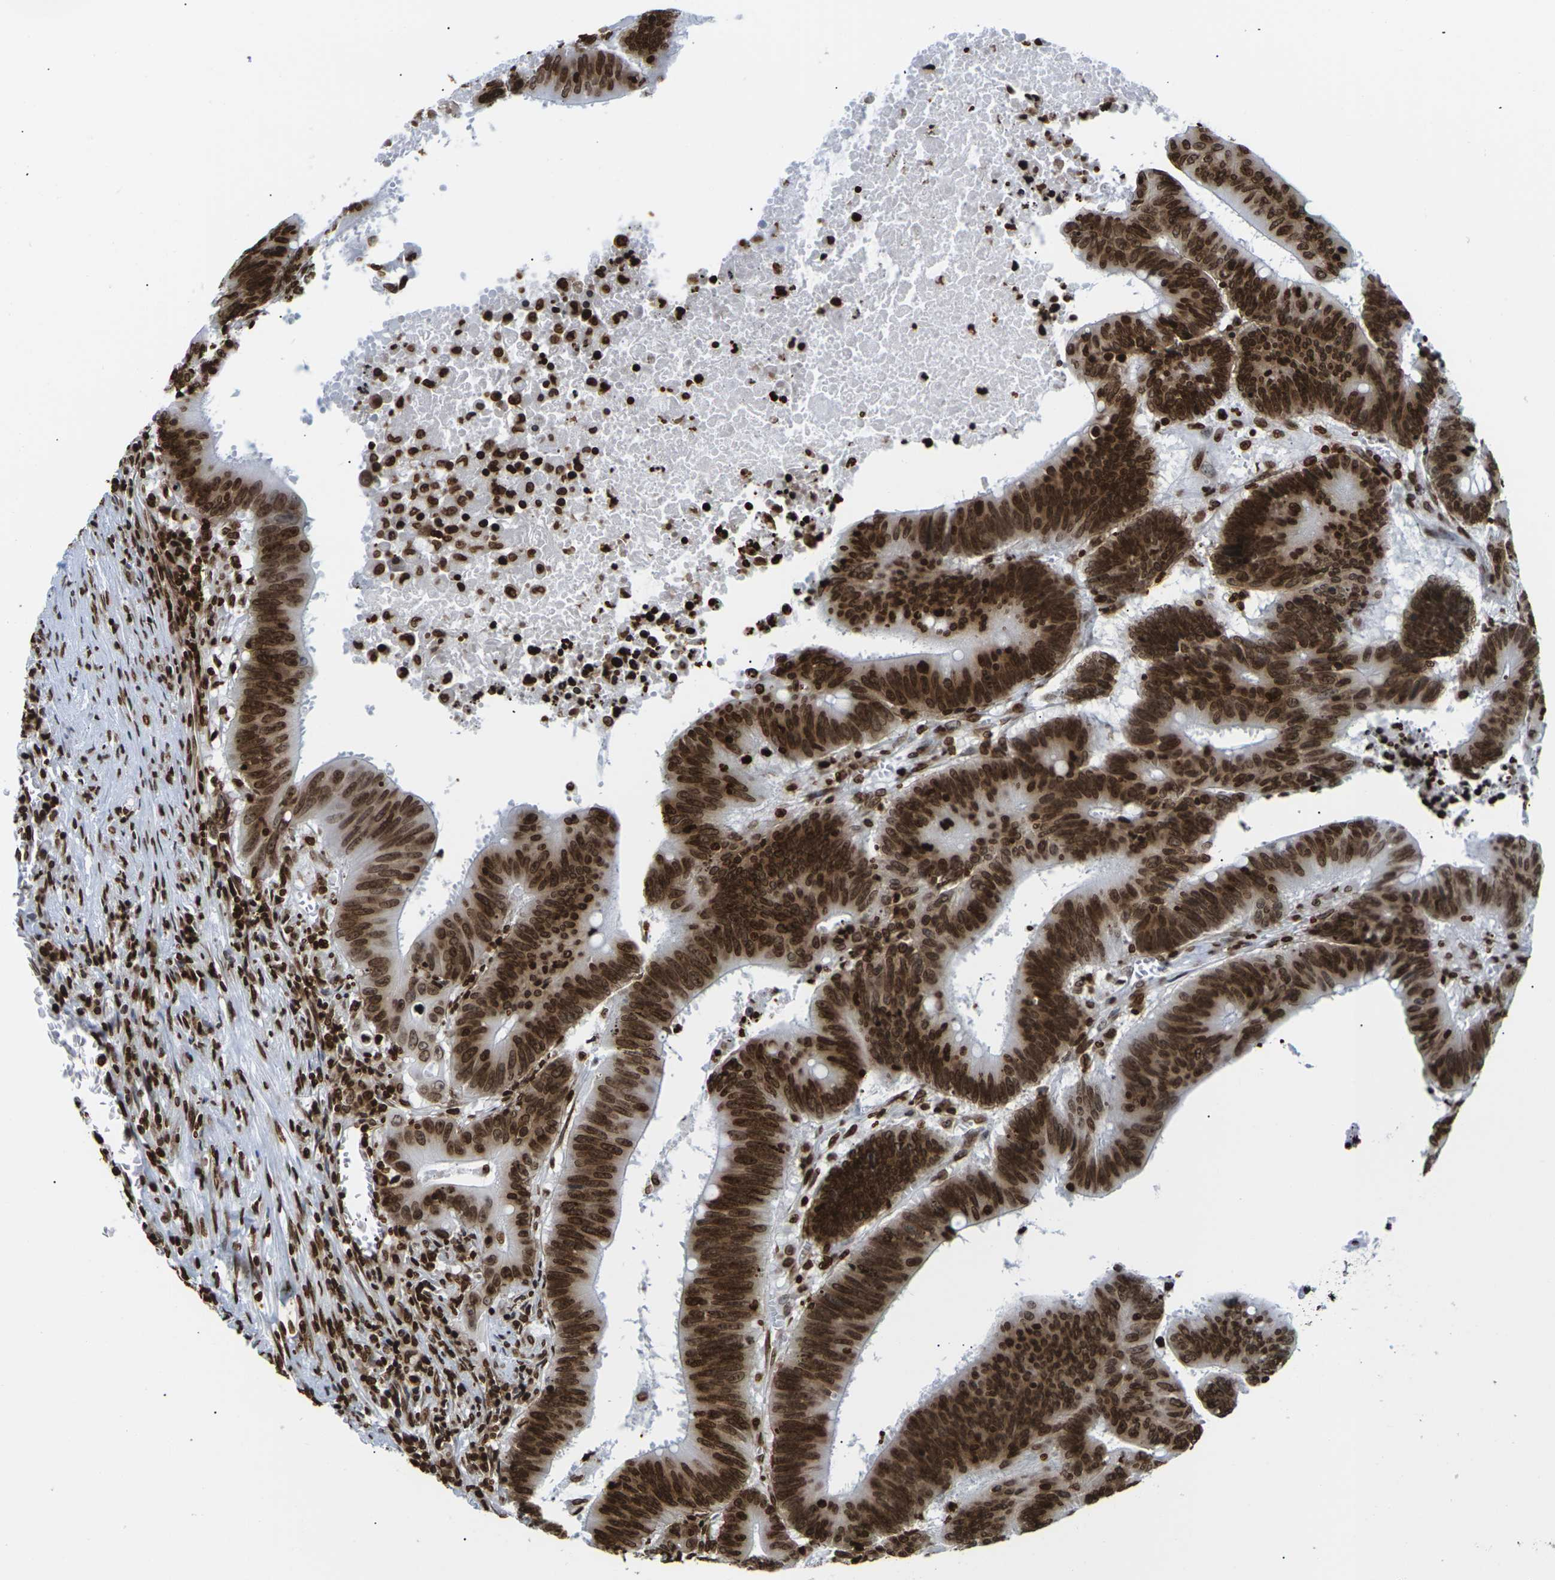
{"staining": {"intensity": "strong", "quantity": ">75%", "location": "cytoplasmic/membranous,nuclear"}, "tissue": "colorectal cancer", "cell_type": "Tumor cells", "image_type": "cancer", "snomed": [{"axis": "morphology", "description": "Adenocarcinoma, NOS"}, {"axis": "topography", "description": "Colon"}], "caption": "There is high levels of strong cytoplasmic/membranous and nuclear expression in tumor cells of colorectal cancer (adenocarcinoma), as demonstrated by immunohistochemical staining (brown color).", "gene": "H2AC21", "patient": {"sex": "male", "age": 45}}